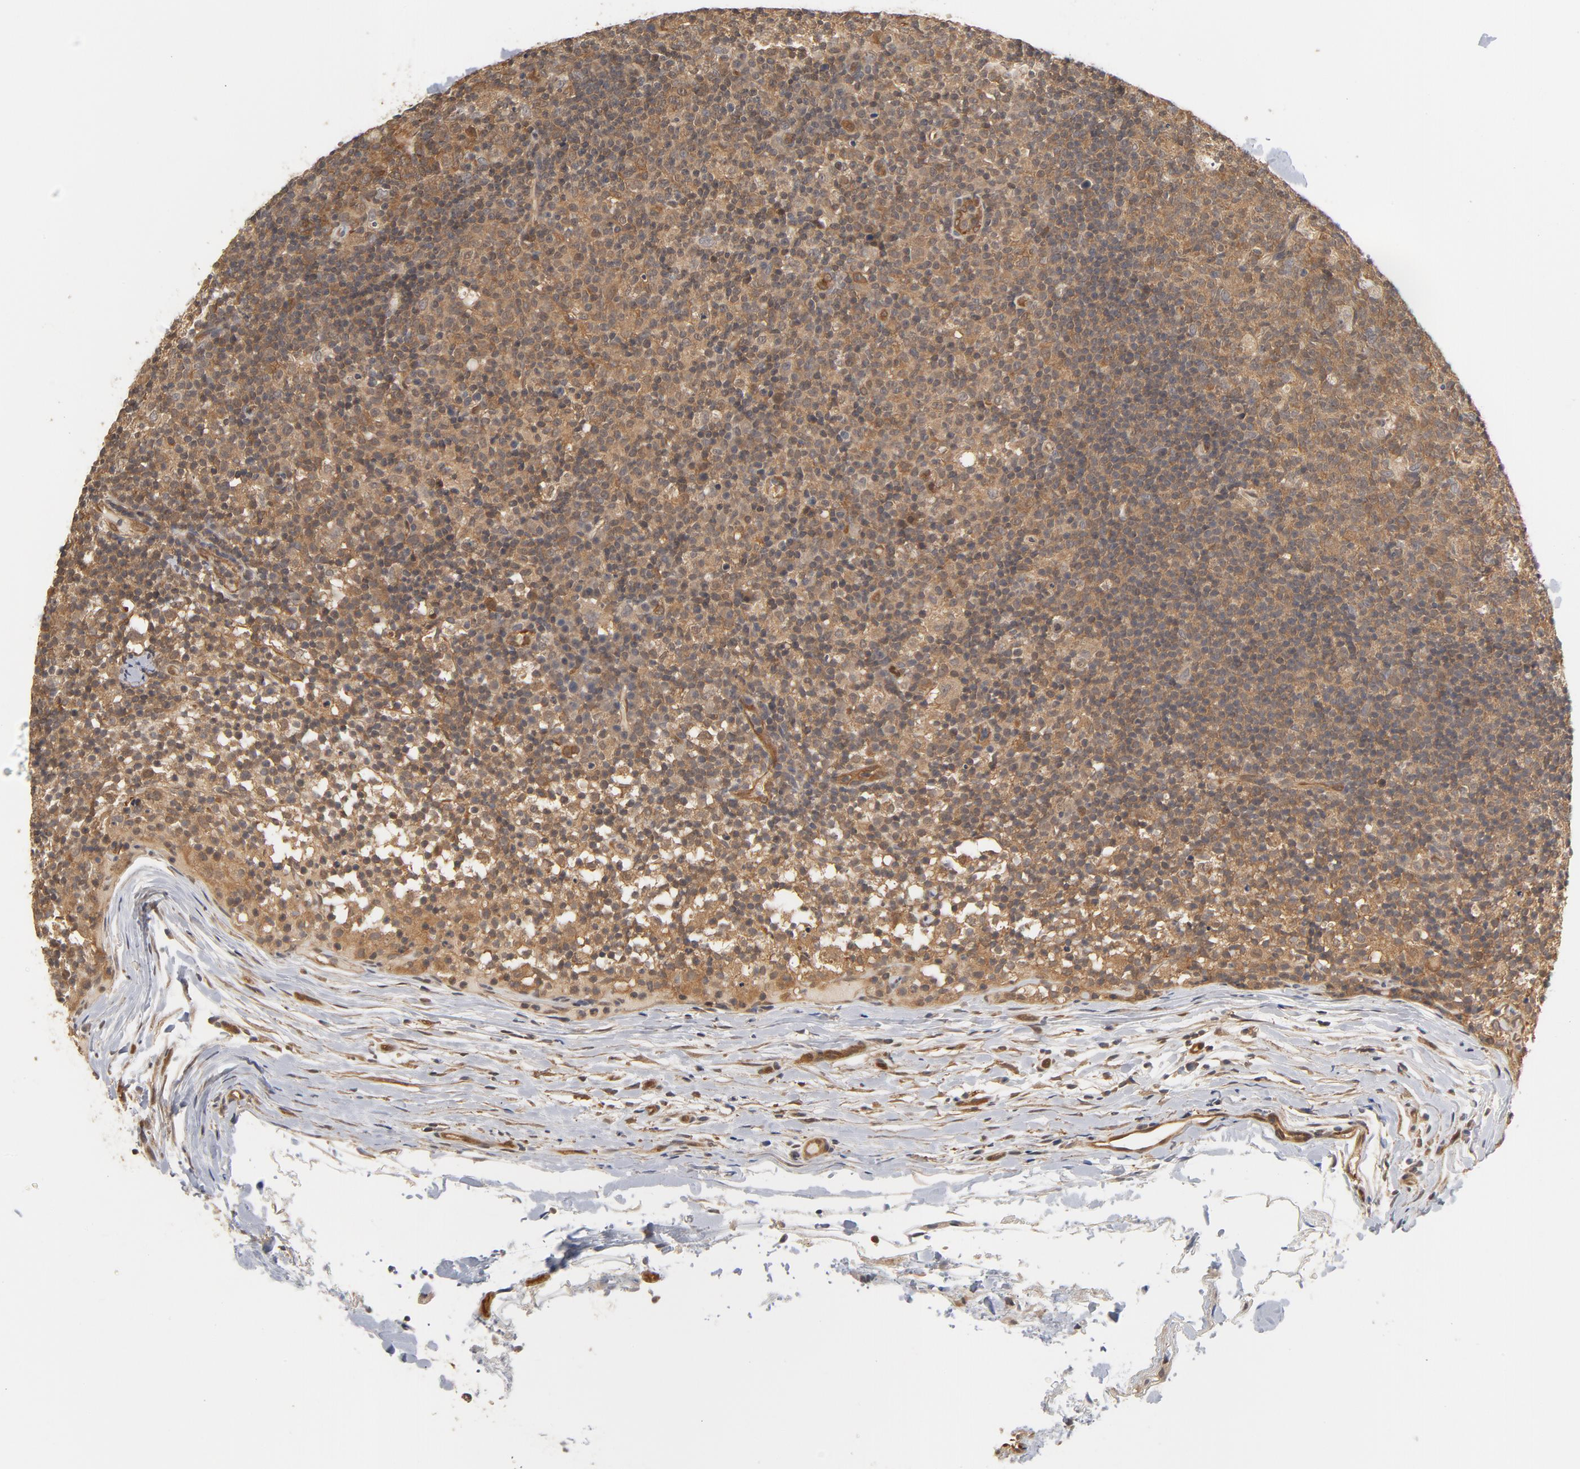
{"staining": {"intensity": "moderate", "quantity": ">75%", "location": "cytoplasmic/membranous,nuclear"}, "tissue": "lymph node", "cell_type": "Germinal center cells", "image_type": "normal", "snomed": [{"axis": "morphology", "description": "Normal tissue, NOS"}, {"axis": "morphology", "description": "Inflammation, NOS"}, {"axis": "topography", "description": "Lymph node"}], "caption": "A high-resolution micrograph shows immunohistochemistry (IHC) staining of benign lymph node, which exhibits moderate cytoplasmic/membranous,nuclear staining in about >75% of germinal center cells.", "gene": "CDC37", "patient": {"sex": "male", "age": 55}}